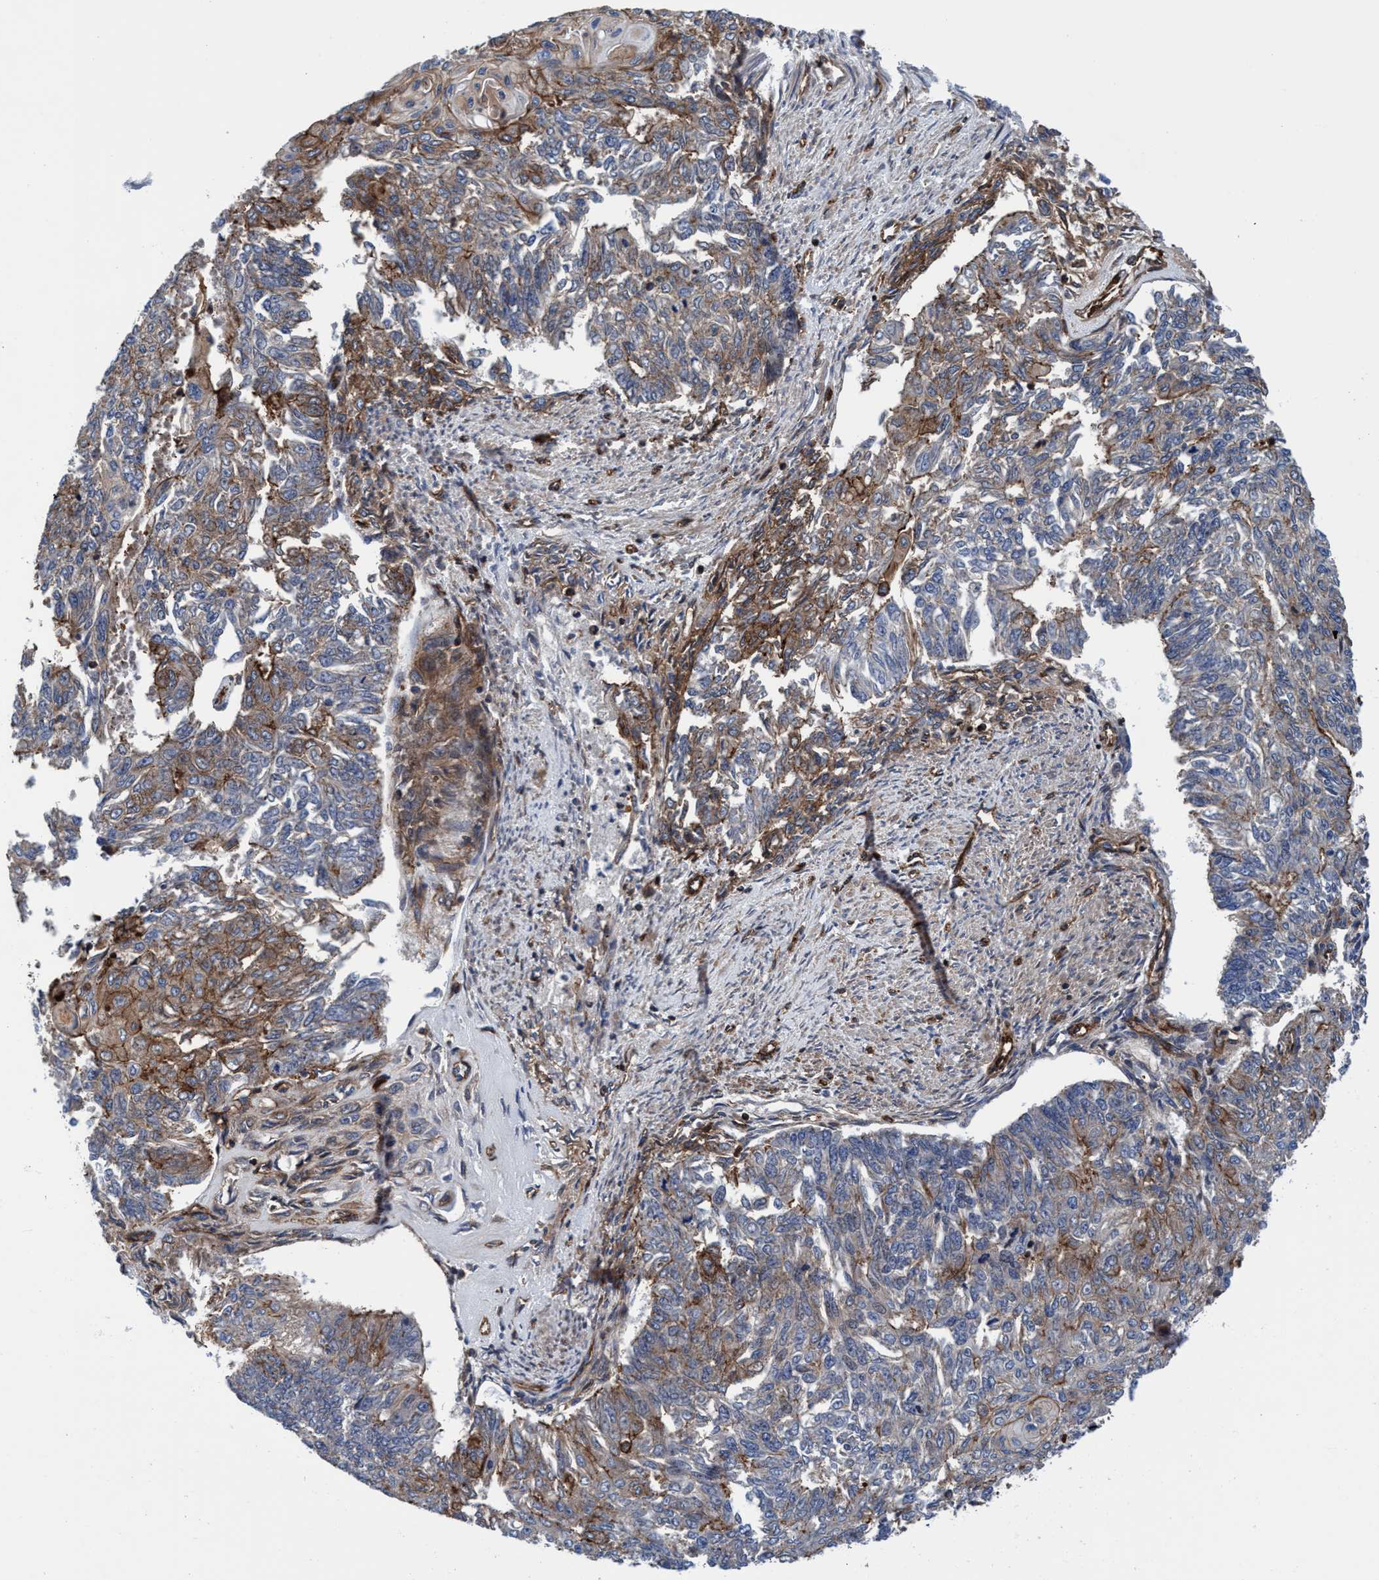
{"staining": {"intensity": "moderate", "quantity": "<25%", "location": "cytoplasmic/membranous"}, "tissue": "endometrial cancer", "cell_type": "Tumor cells", "image_type": "cancer", "snomed": [{"axis": "morphology", "description": "Adenocarcinoma, NOS"}, {"axis": "topography", "description": "Endometrium"}], "caption": "Moderate cytoplasmic/membranous positivity is appreciated in about <25% of tumor cells in endometrial cancer. (IHC, brightfield microscopy, high magnification).", "gene": "MCM3AP", "patient": {"sex": "female", "age": 32}}